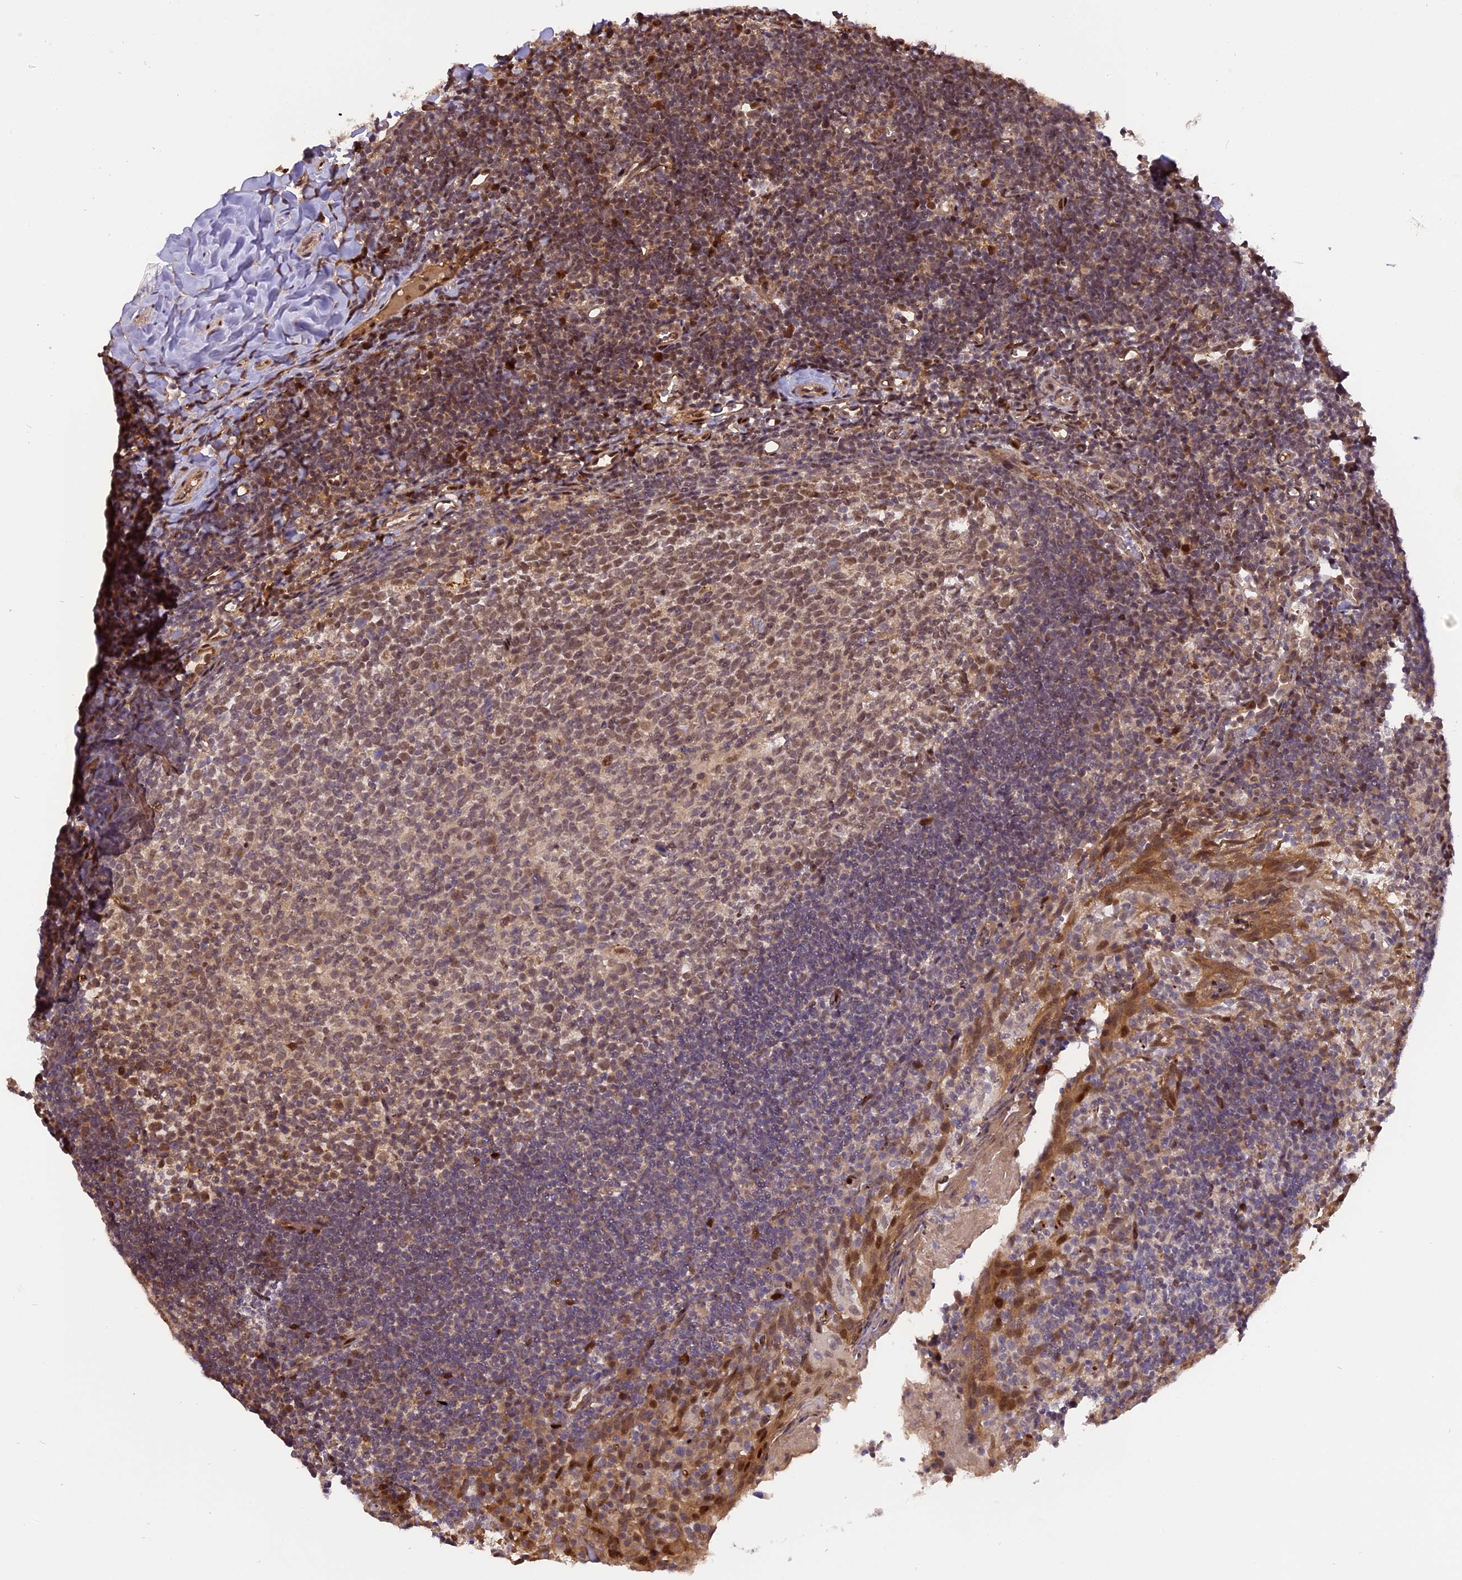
{"staining": {"intensity": "moderate", "quantity": "25%-75%", "location": "cytoplasmic/membranous,nuclear"}, "tissue": "tonsil", "cell_type": "Germinal center cells", "image_type": "normal", "snomed": [{"axis": "morphology", "description": "Normal tissue, NOS"}, {"axis": "topography", "description": "Tonsil"}], "caption": "Immunohistochemical staining of unremarkable tonsil shows moderate cytoplasmic/membranous,nuclear protein expression in approximately 25%-75% of germinal center cells. (IHC, brightfield microscopy, high magnification).", "gene": "MICALL1", "patient": {"sex": "female", "age": 10}}